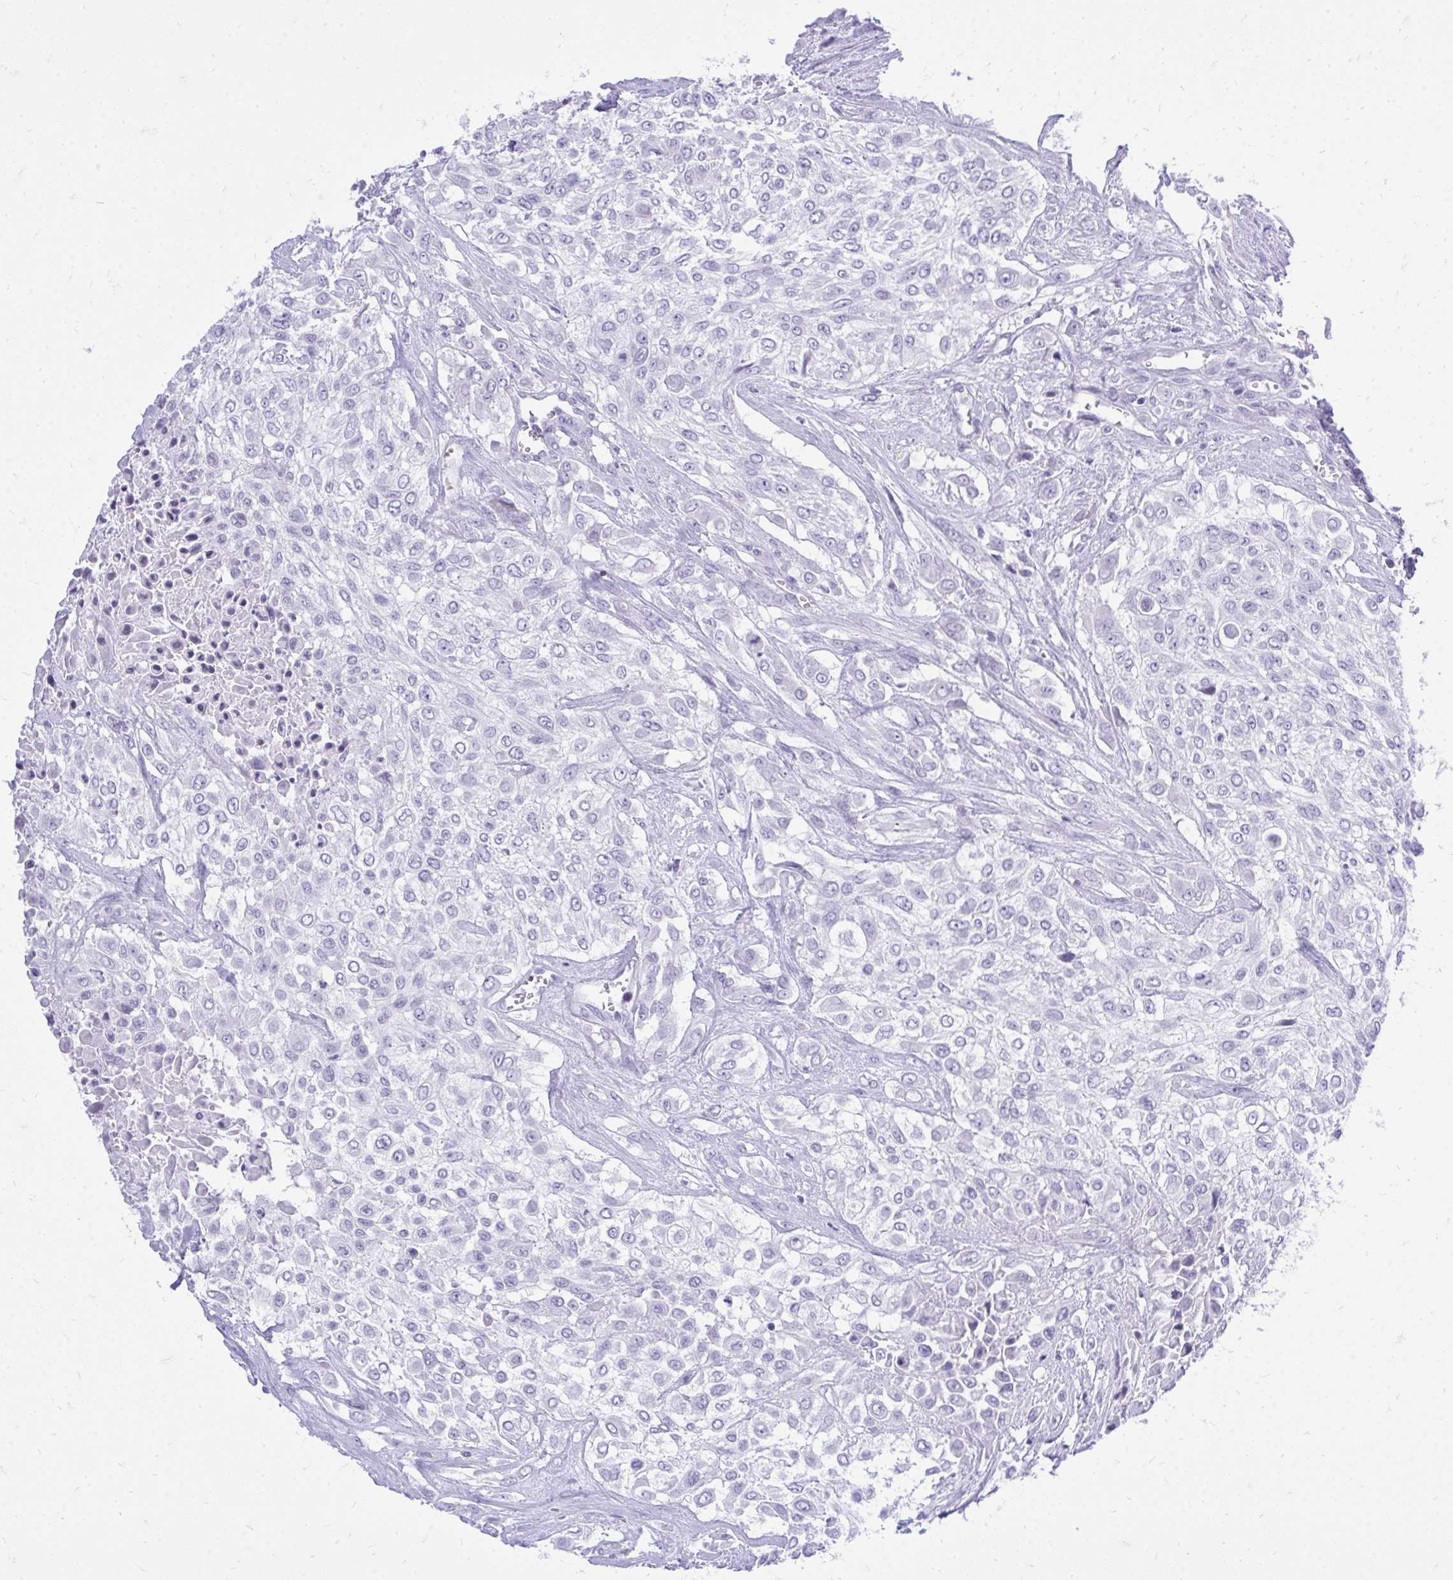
{"staining": {"intensity": "negative", "quantity": "none", "location": "none"}, "tissue": "urothelial cancer", "cell_type": "Tumor cells", "image_type": "cancer", "snomed": [{"axis": "morphology", "description": "Urothelial carcinoma, High grade"}, {"axis": "topography", "description": "Urinary bladder"}], "caption": "This is a photomicrograph of IHC staining of high-grade urothelial carcinoma, which shows no expression in tumor cells. The staining is performed using DAB brown chromogen with nuclei counter-stained in using hematoxylin.", "gene": "GABRA1", "patient": {"sex": "male", "age": 57}}